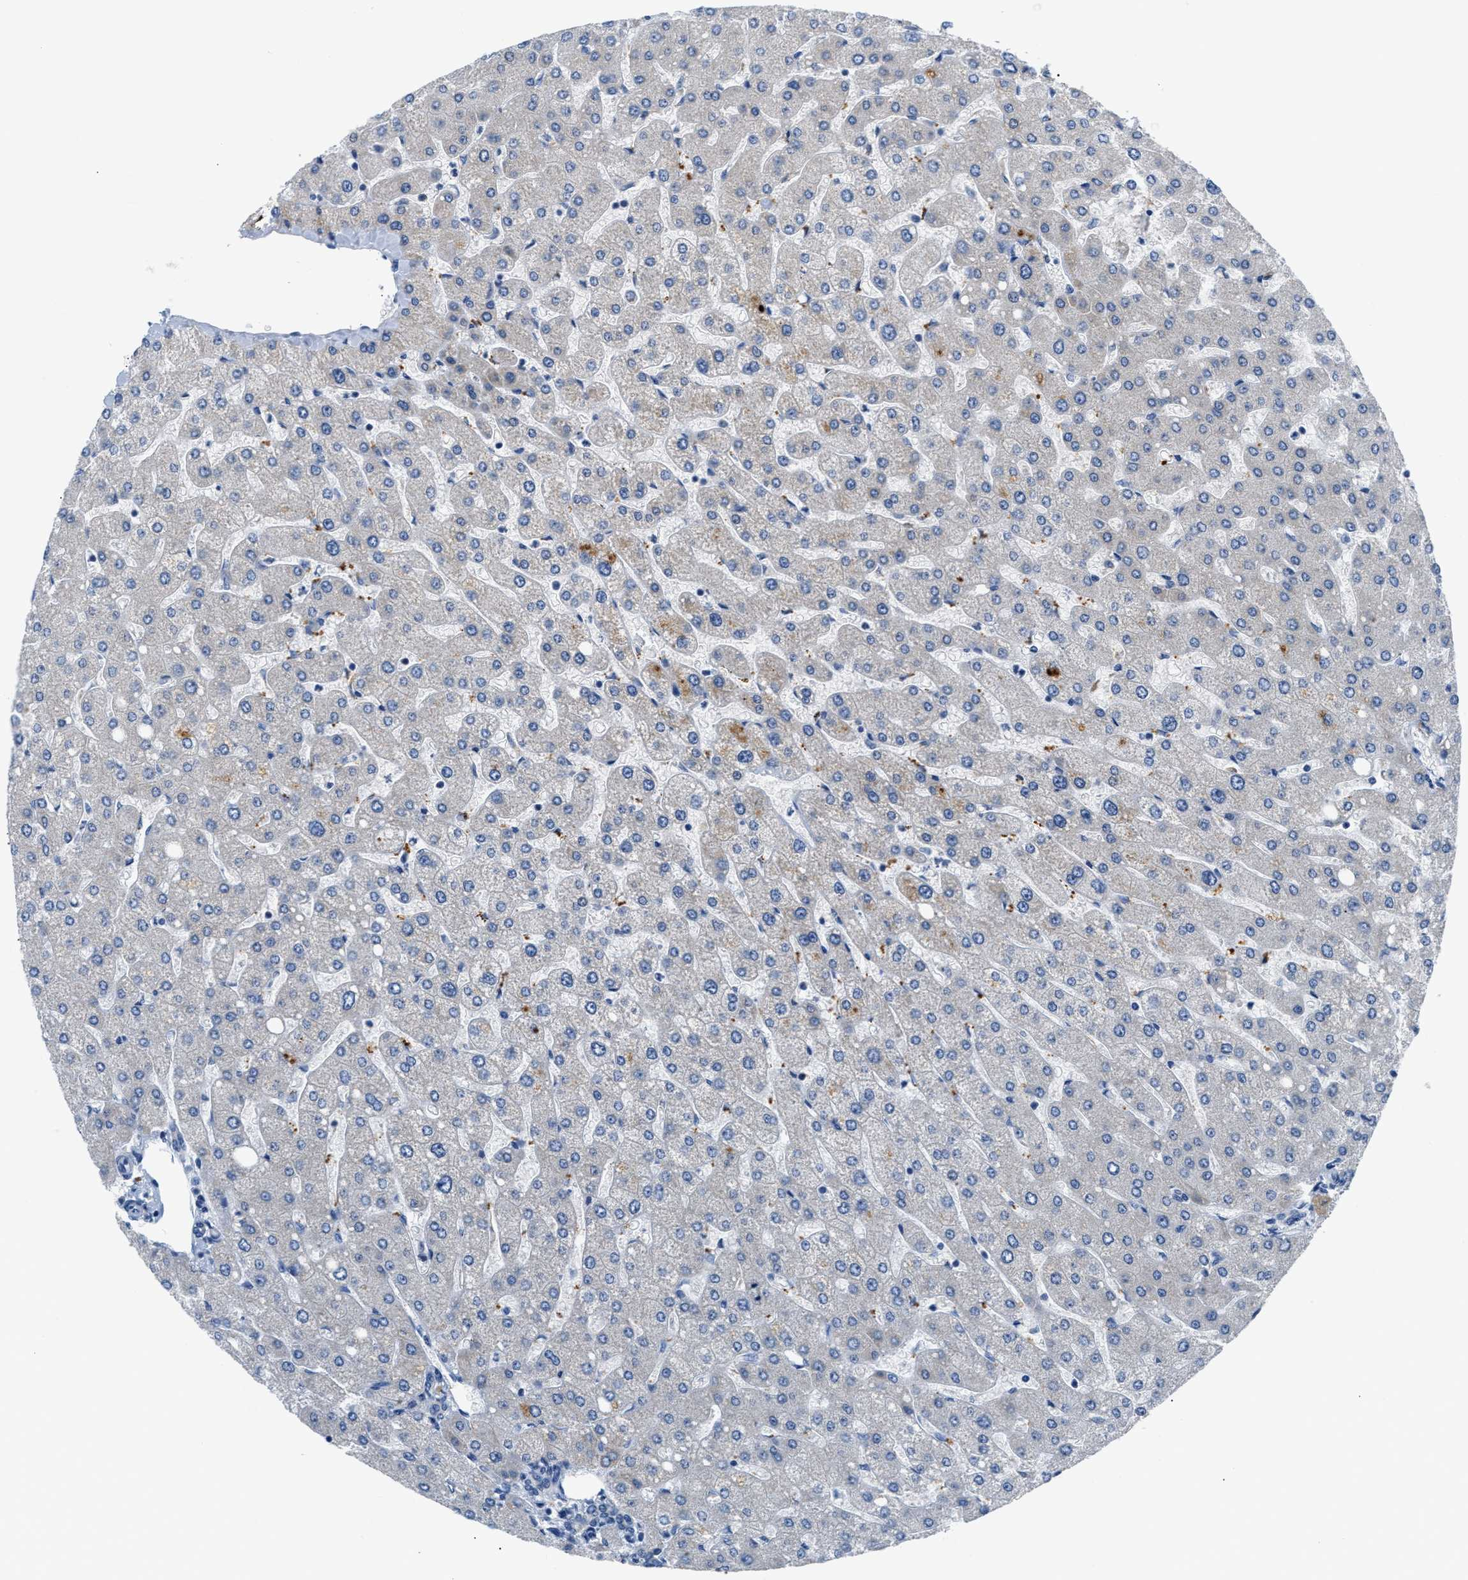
{"staining": {"intensity": "weak", "quantity": "<25%", "location": "cytoplasmic/membranous"}, "tissue": "liver", "cell_type": "Cholangiocytes", "image_type": "normal", "snomed": [{"axis": "morphology", "description": "Normal tissue, NOS"}, {"axis": "topography", "description": "Liver"}], "caption": "High power microscopy image of an IHC photomicrograph of unremarkable liver, revealing no significant staining in cholangiocytes.", "gene": "HDHD3", "patient": {"sex": "male", "age": 55}}